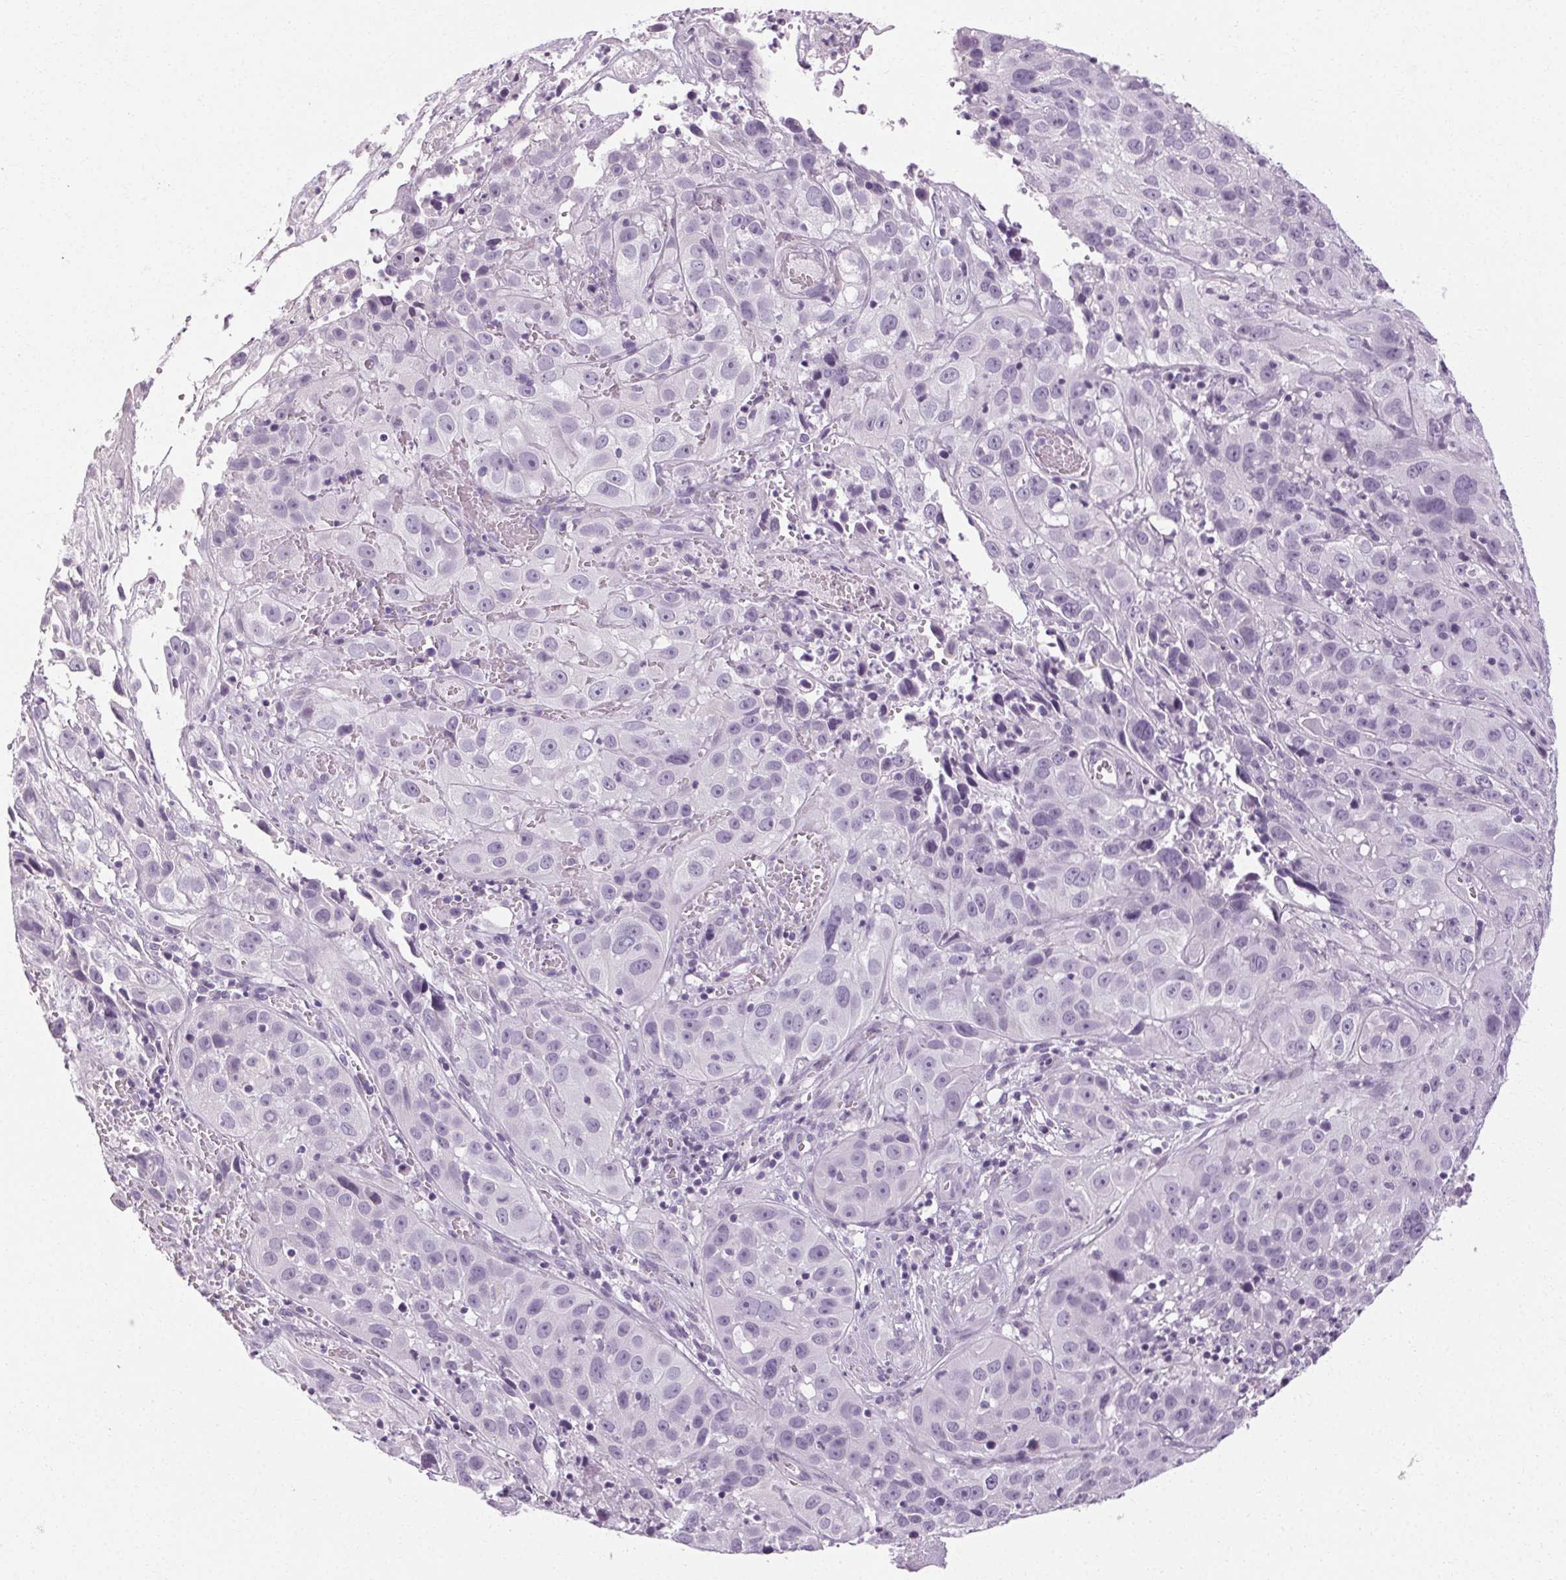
{"staining": {"intensity": "negative", "quantity": "none", "location": "none"}, "tissue": "cervical cancer", "cell_type": "Tumor cells", "image_type": "cancer", "snomed": [{"axis": "morphology", "description": "Squamous cell carcinoma, NOS"}, {"axis": "topography", "description": "Cervix"}], "caption": "Cervical squamous cell carcinoma stained for a protein using IHC demonstrates no expression tumor cells.", "gene": "POMC", "patient": {"sex": "female", "age": 32}}